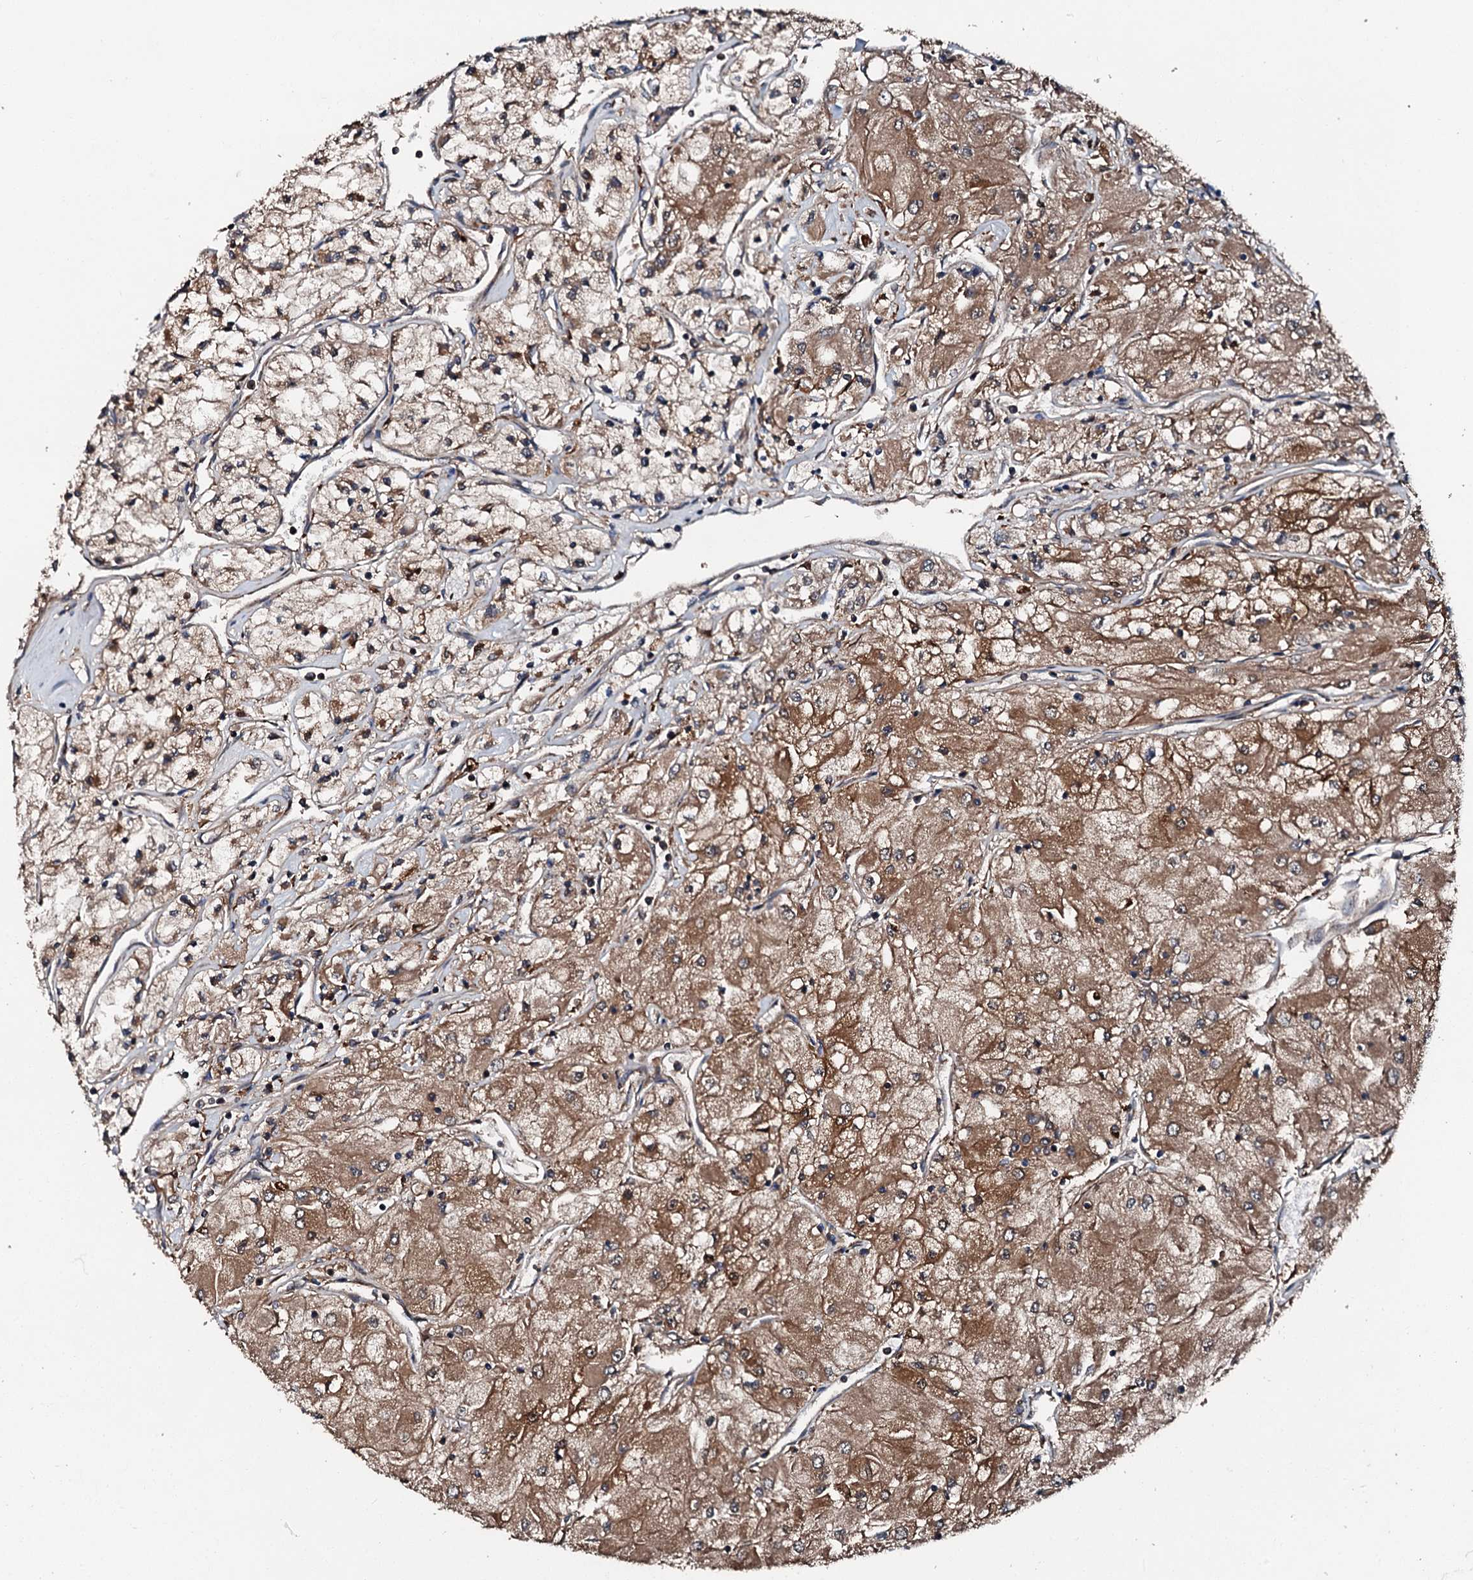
{"staining": {"intensity": "moderate", "quantity": ">75%", "location": "cytoplasmic/membranous"}, "tissue": "renal cancer", "cell_type": "Tumor cells", "image_type": "cancer", "snomed": [{"axis": "morphology", "description": "Adenocarcinoma, NOS"}, {"axis": "topography", "description": "Kidney"}], "caption": "Brown immunohistochemical staining in human renal cancer (adenocarcinoma) demonstrates moderate cytoplasmic/membranous positivity in approximately >75% of tumor cells.", "gene": "FGD4", "patient": {"sex": "male", "age": 80}}